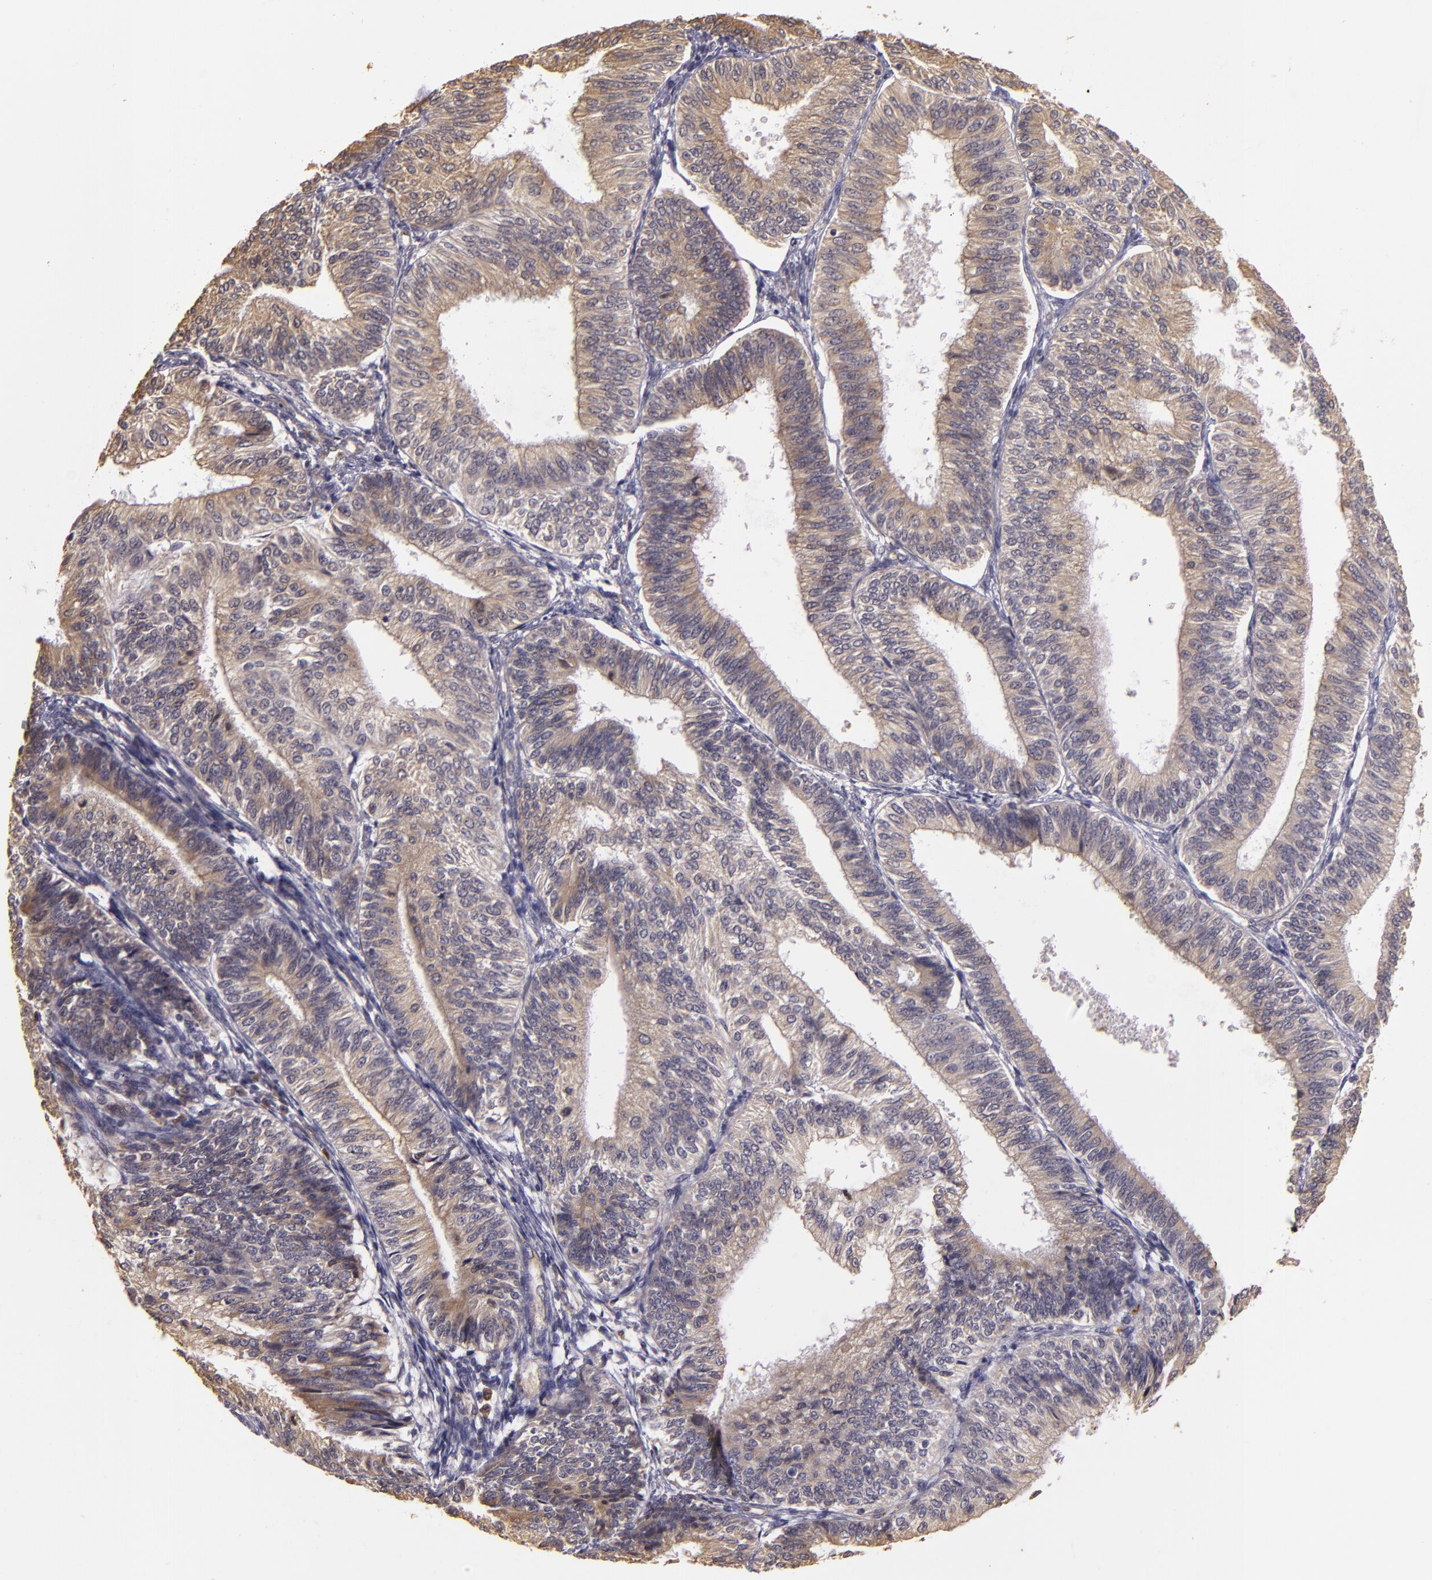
{"staining": {"intensity": "weak", "quantity": ">75%", "location": "cytoplasmic/membranous"}, "tissue": "endometrial cancer", "cell_type": "Tumor cells", "image_type": "cancer", "snomed": [{"axis": "morphology", "description": "Adenocarcinoma, NOS"}, {"axis": "topography", "description": "Endometrium"}], "caption": "About >75% of tumor cells in human adenocarcinoma (endometrial) demonstrate weak cytoplasmic/membranous protein expression as visualized by brown immunohistochemical staining.", "gene": "SYTL4", "patient": {"sex": "female", "age": 55}}